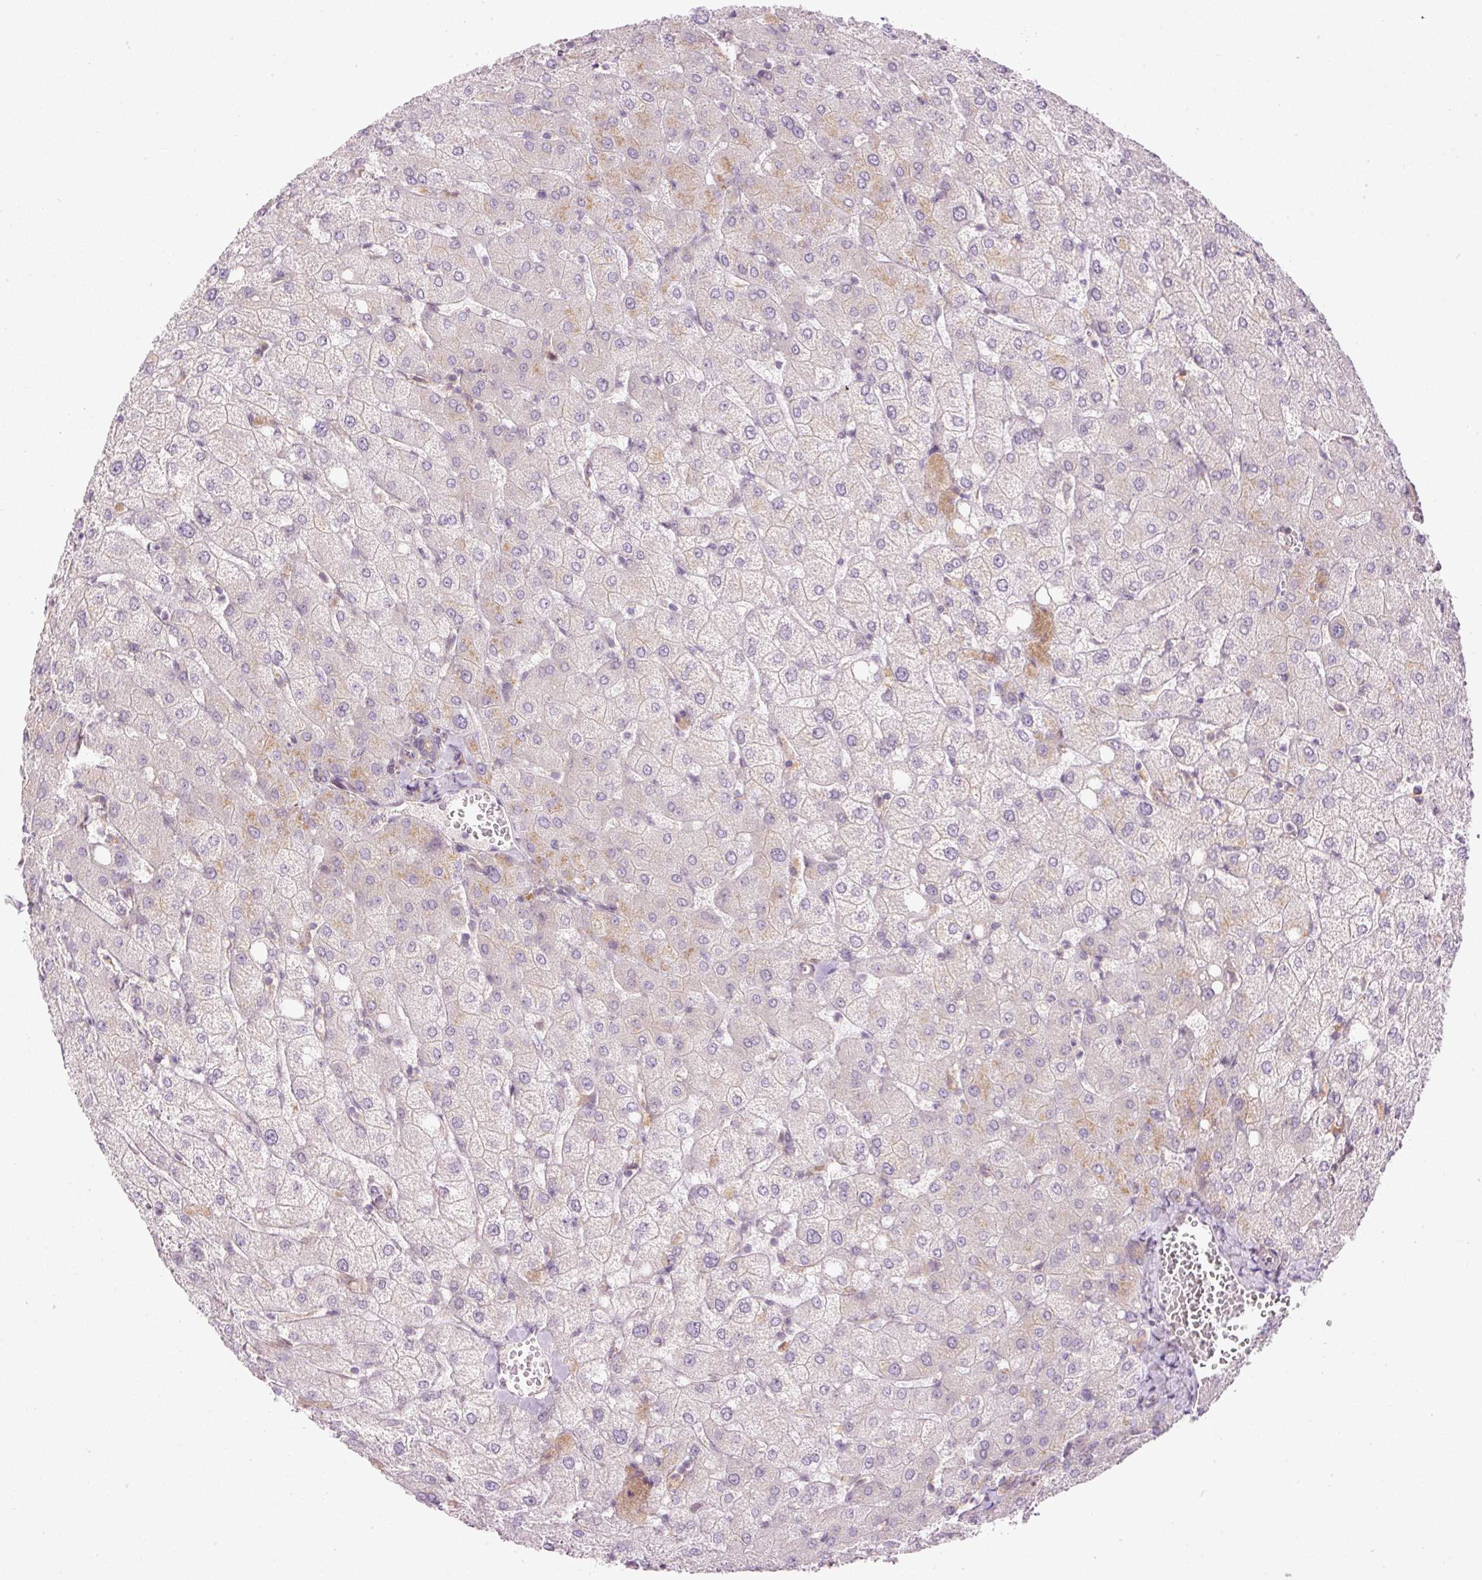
{"staining": {"intensity": "weak", "quantity": "25%-75%", "location": "cytoplasmic/membranous"}, "tissue": "liver", "cell_type": "Cholangiocytes", "image_type": "normal", "snomed": [{"axis": "morphology", "description": "Normal tissue, NOS"}, {"axis": "topography", "description": "Liver"}], "caption": "Immunohistochemistry (IHC) histopathology image of unremarkable liver stained for a protein (brown), which displays low levels of weak cytoplasmic/membranous expression in about 25%-75% of cholangiocytes.", "gene": "MZT2A", "patient": {"sex": "female", "age": 54}}